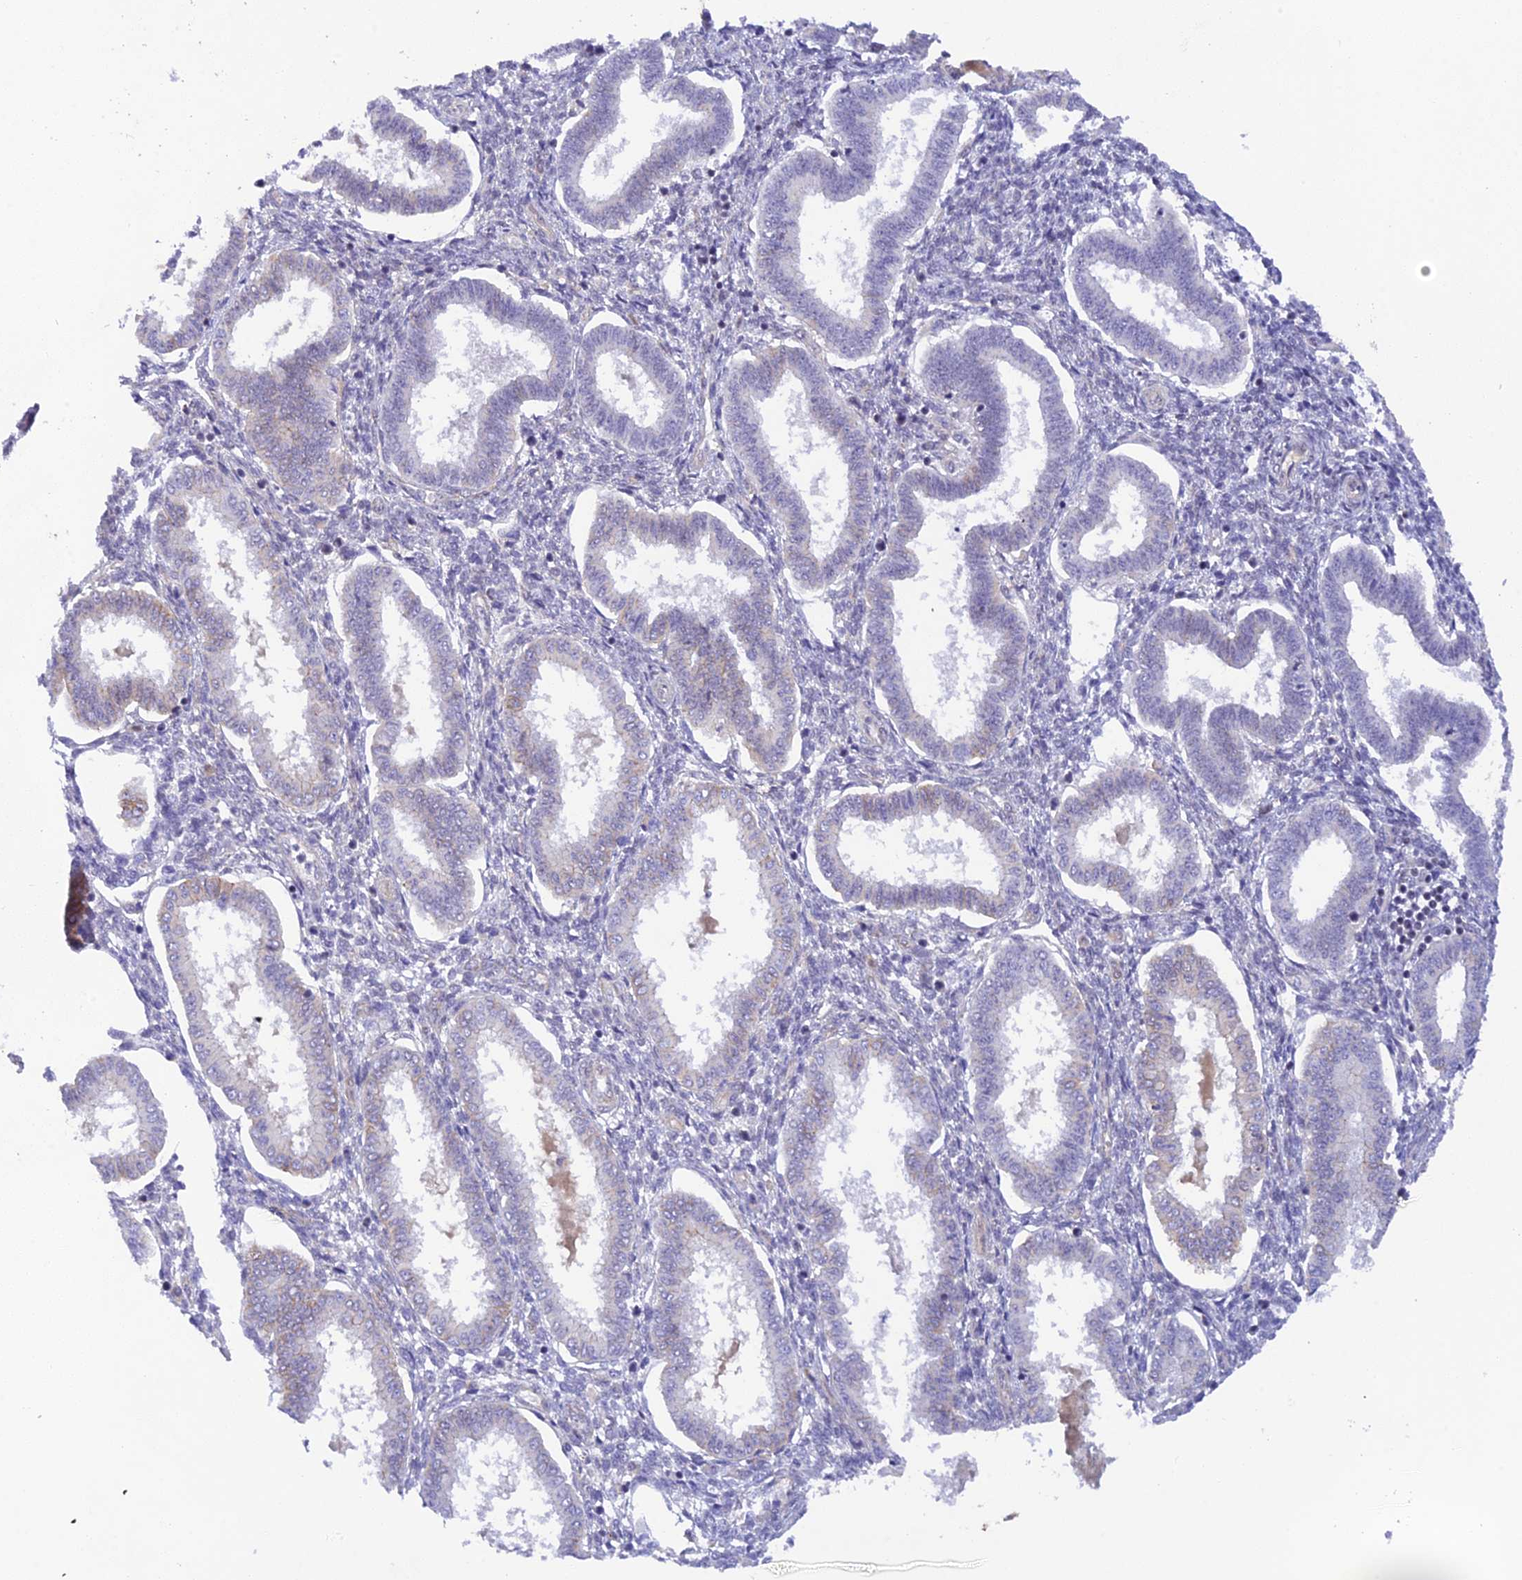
{"staining": {"intensity": "weak", "quantity": "25%-75%", "location": "nuclear"}, "tissue": "endometrium", "cell_type": "Cells in endometrial stroma", "image_type": "normal", "snomed": [{"axis": "morphology", "description": "Normal tissue, NOS"}, {"axis": "topography", "description": "Endometrium"}], "caption": "High-magnification brightfield microscopy of unremarkable endometrium stained with DAB (brown) and counterstained with hematoxylin (blue). cells in endometrial stroma exhibit weak nuclear positivity is present in about25%-75% of cells.", "gene": "THAP11", "patient": {"sex": "female", "age": 24}}